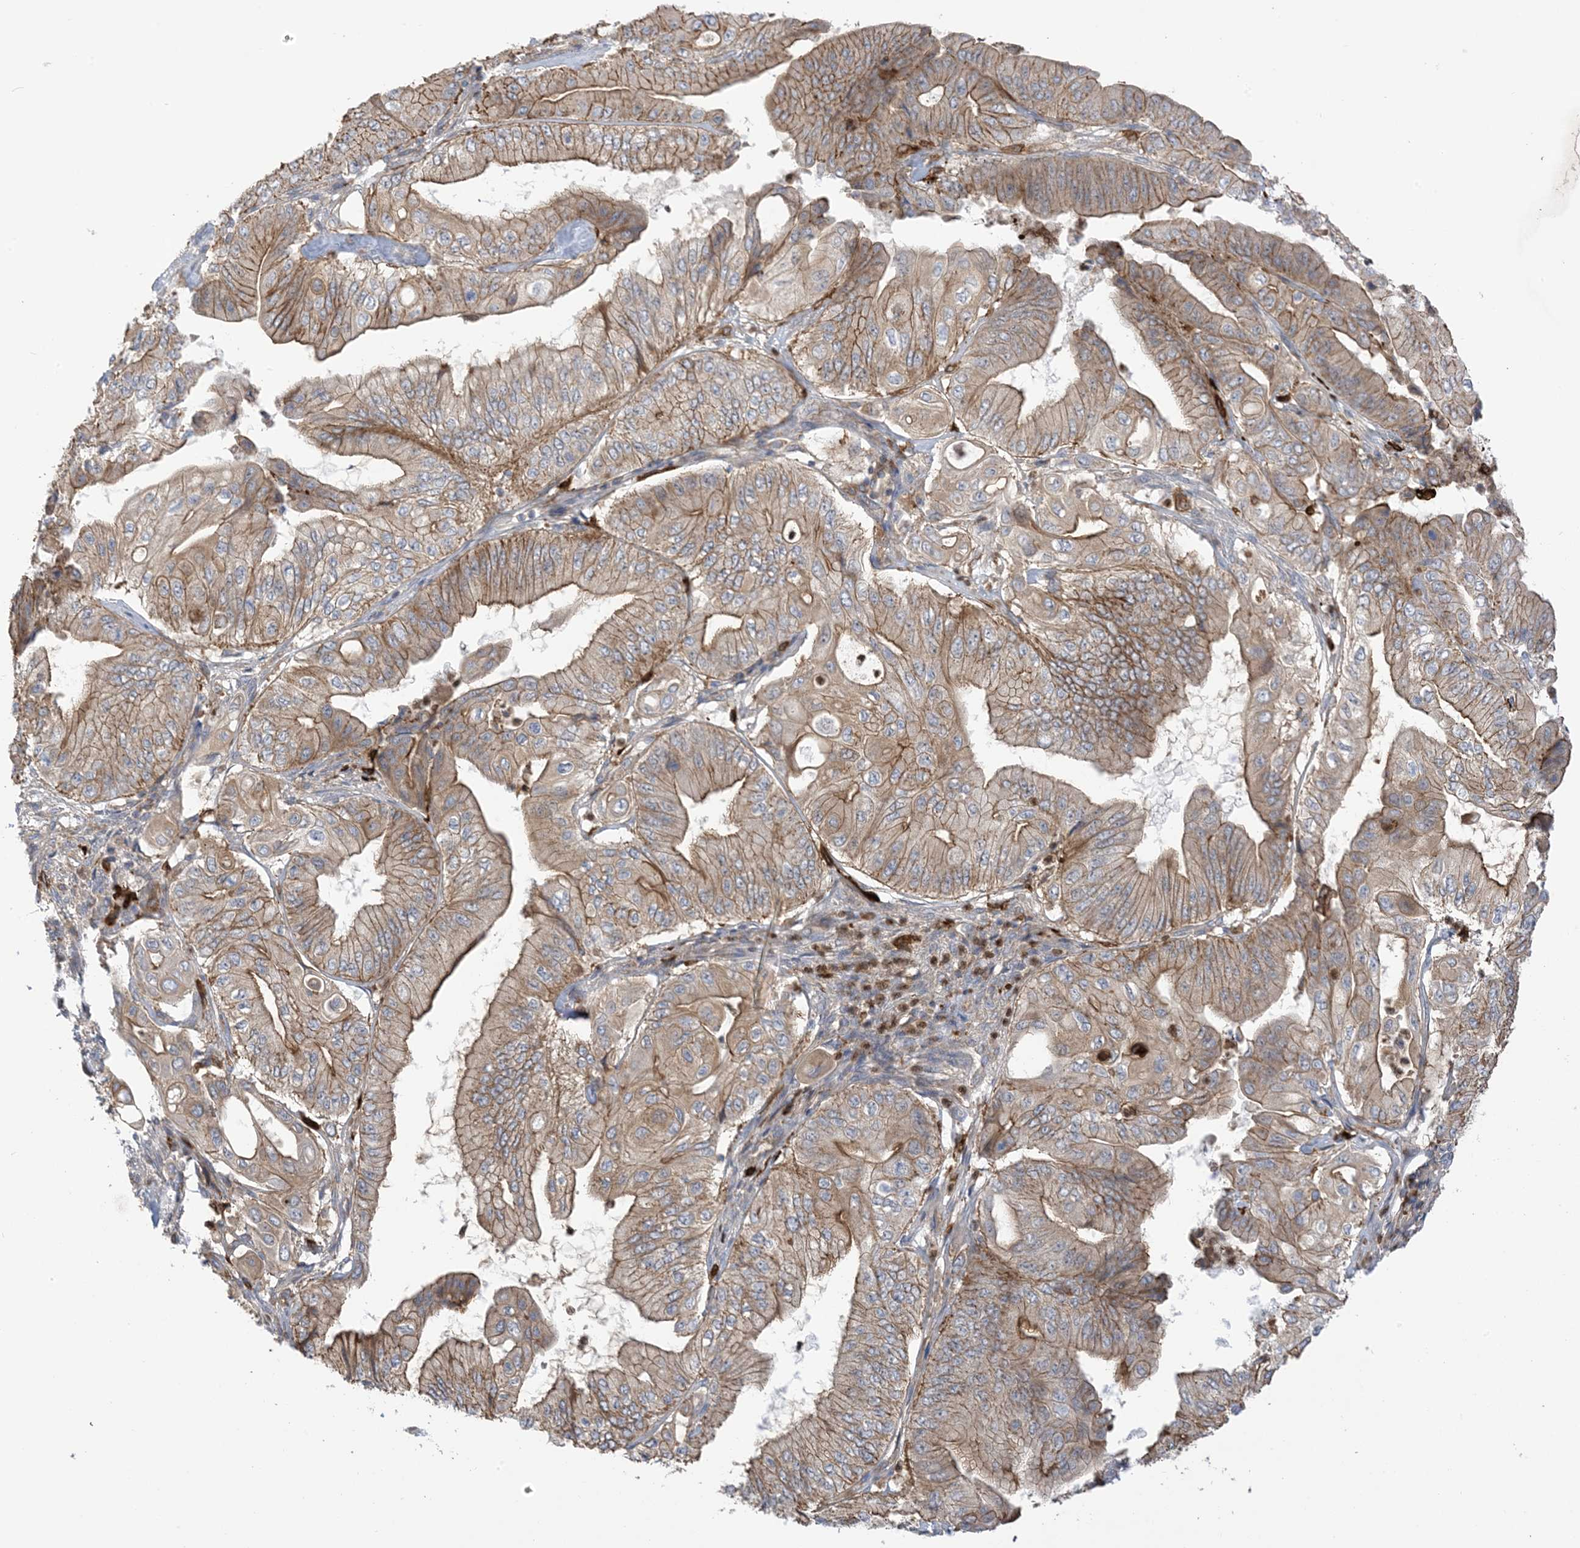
{"staining": {"intensity": "moderate", "quantity": ">75%", "location": "cytoplasmic/membranous"}, "tissue": "pancreatic cancer", "cell_type": "Tumor cells", "image_type": "cancer", "snomed": [{"axis": "morphology", "description": "Adenocarcinoma, NOS"}, {"axis": "topography", "description": "Pancreas"}], "caption": "Immunohistochemical staining of human adenocarcinoma (pancreatic) demonstrates medium levels of moderate cytoplasmic/membranous protein staining in approximately >75% of tumor cells.", "gene": "ICMT", "patient": {"sex": "female", "age": 77}}